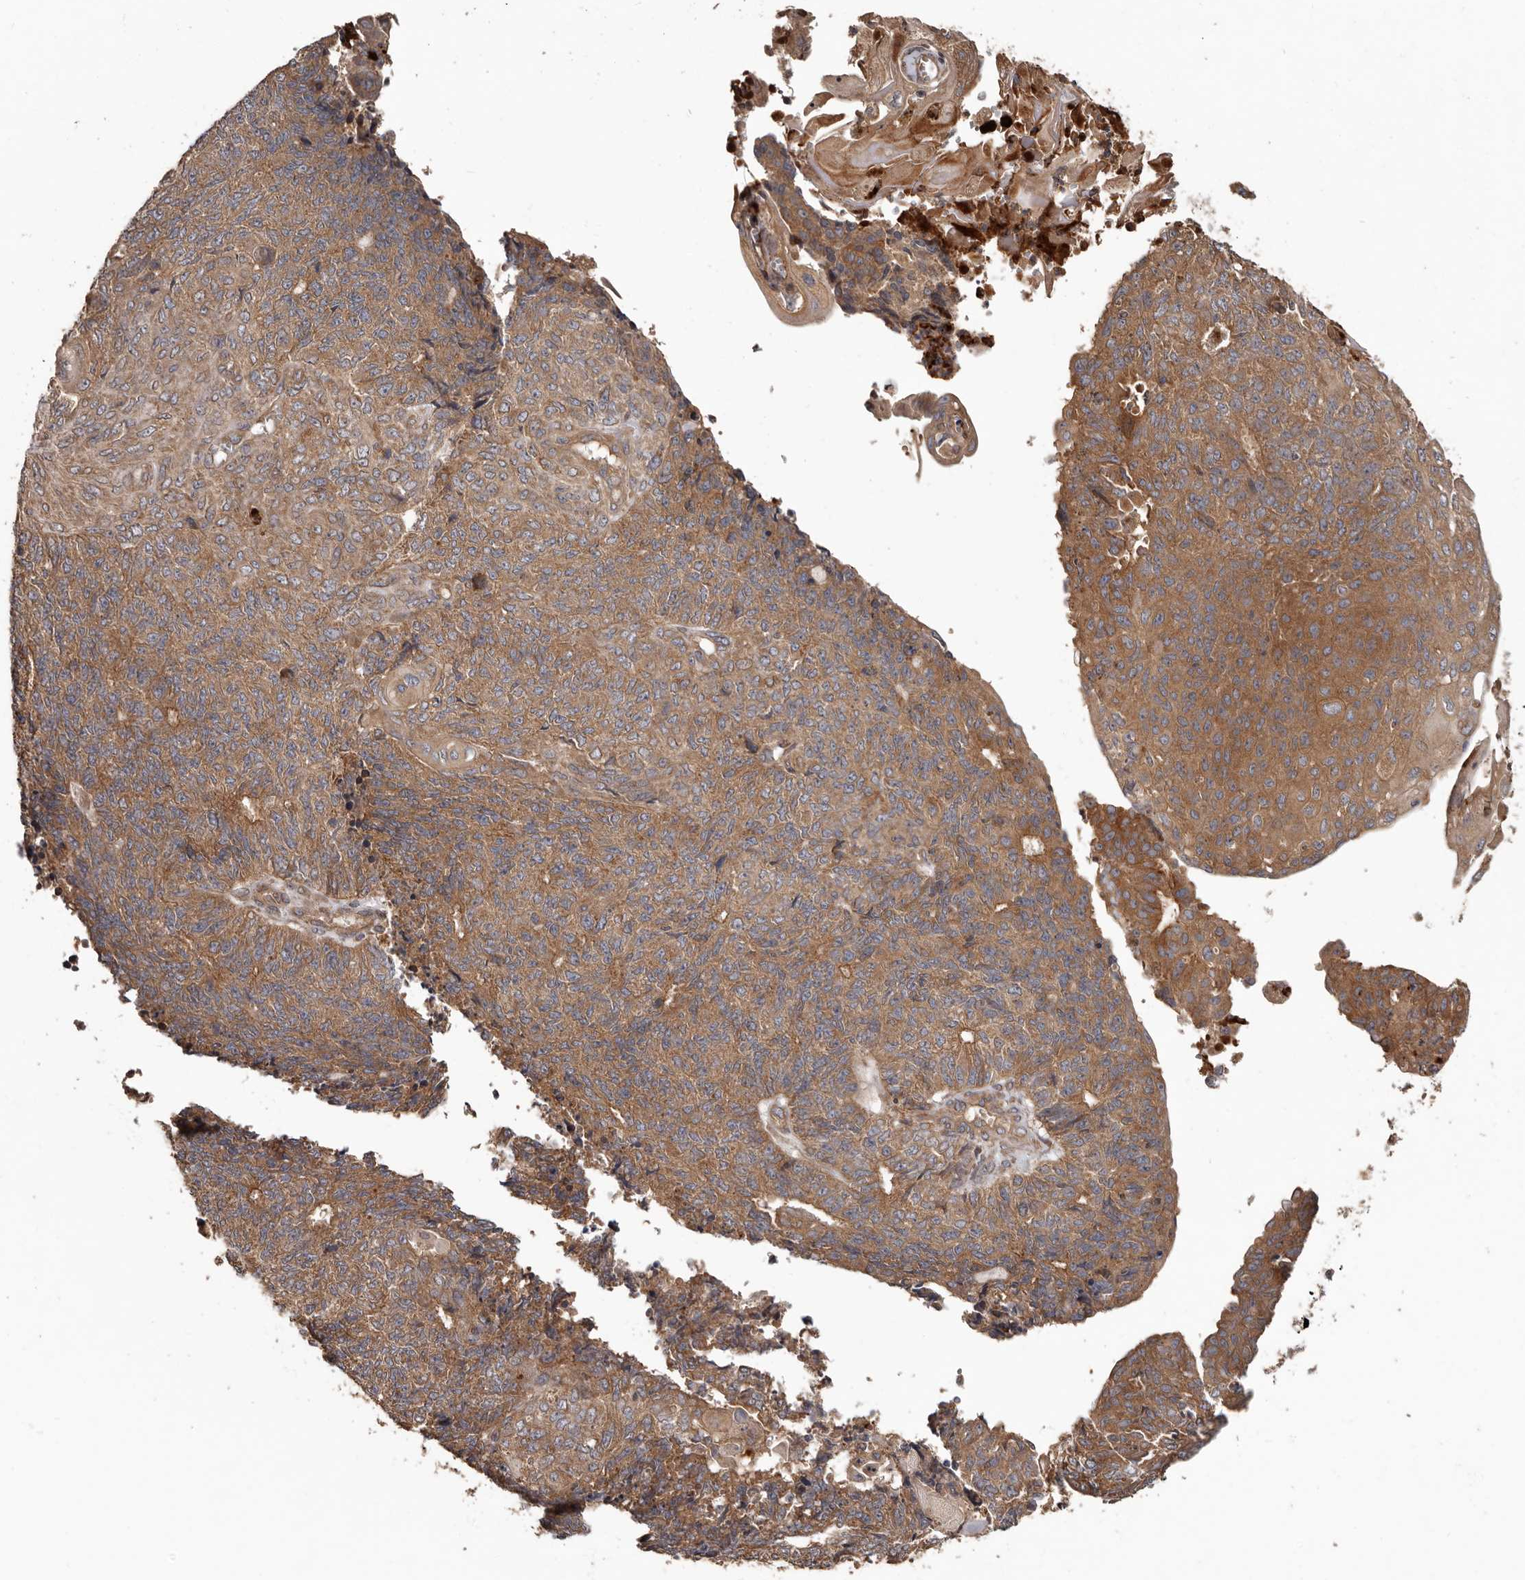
{"staining": {"intensity": "moderate", "quantity": ">75%", "location": "cytoplasmic/membranous"}, "tissue": "endometrial cancer", "cell_type": "Tumor cells", "image_type": "cancer", "snomed": [{"axis": "morphology", "description": "Adenocarcinoma, NOS"}, {"axis": "topography", "description": "Endometrium"}], "caption": "A brown stain shows moderate cytoplasmic/membranous positivity of a protein in endometrial adenocarcinoma tumor cells.", "gene": "ARHGEF5", "patient": {"sex": "female", "age": 32}}